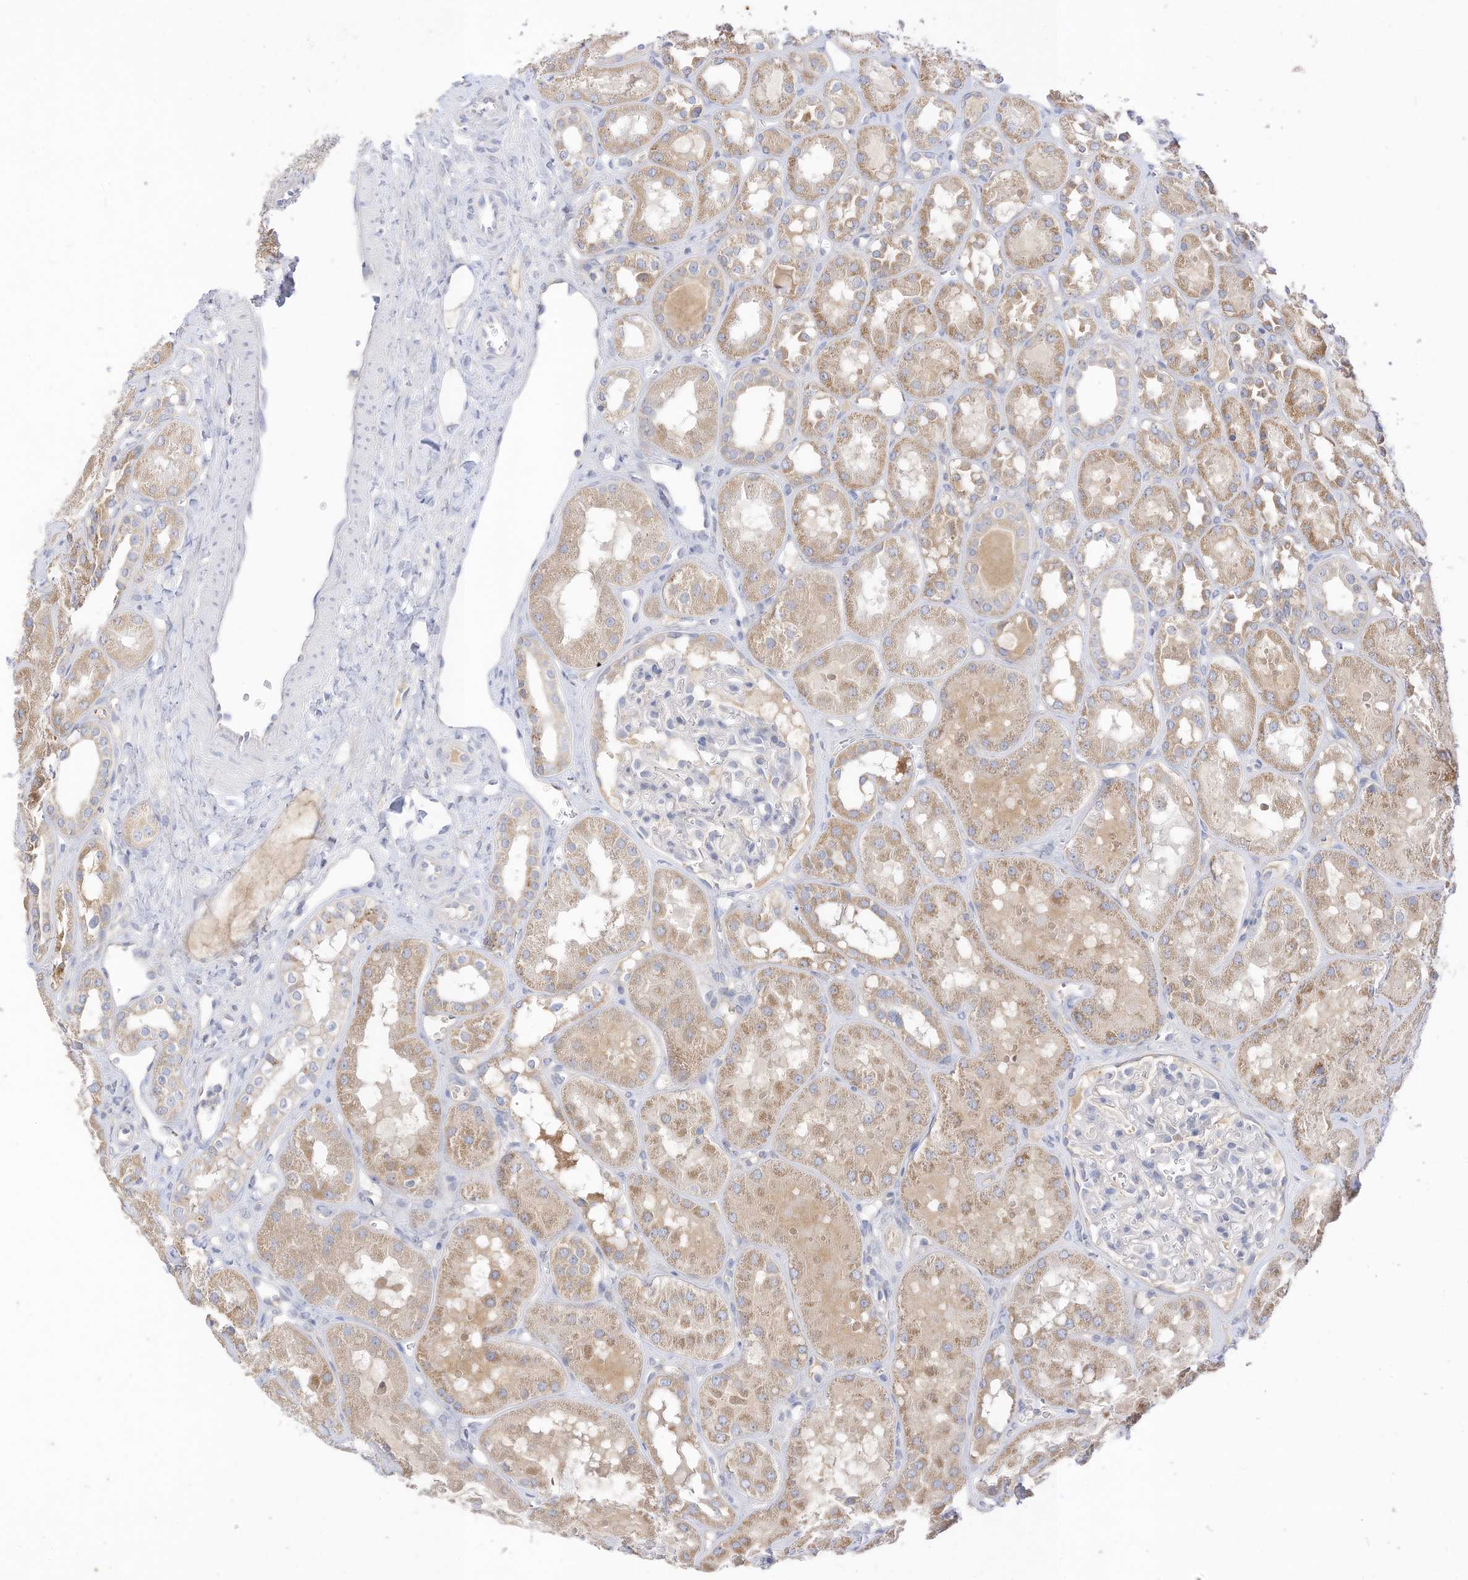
{"staining": {"intensity": "negative", "quantity": "none", "location": "none"}, "tissue": "kidney", "cell_type": "Cells in glomeruli", "image_type": "normal", "snomed": [{"axis": "morphology", "description": "Normal tissue, NOS"}, {"axis": "topography", "description": "Kidney"}], "caption": "Cells in glomeruli show no significant positivity in normal kidney. (IHC, brightfield microscopy, high magnification).", "gene": "RASA2", "patient": {"sex": "male", "age": 16}}